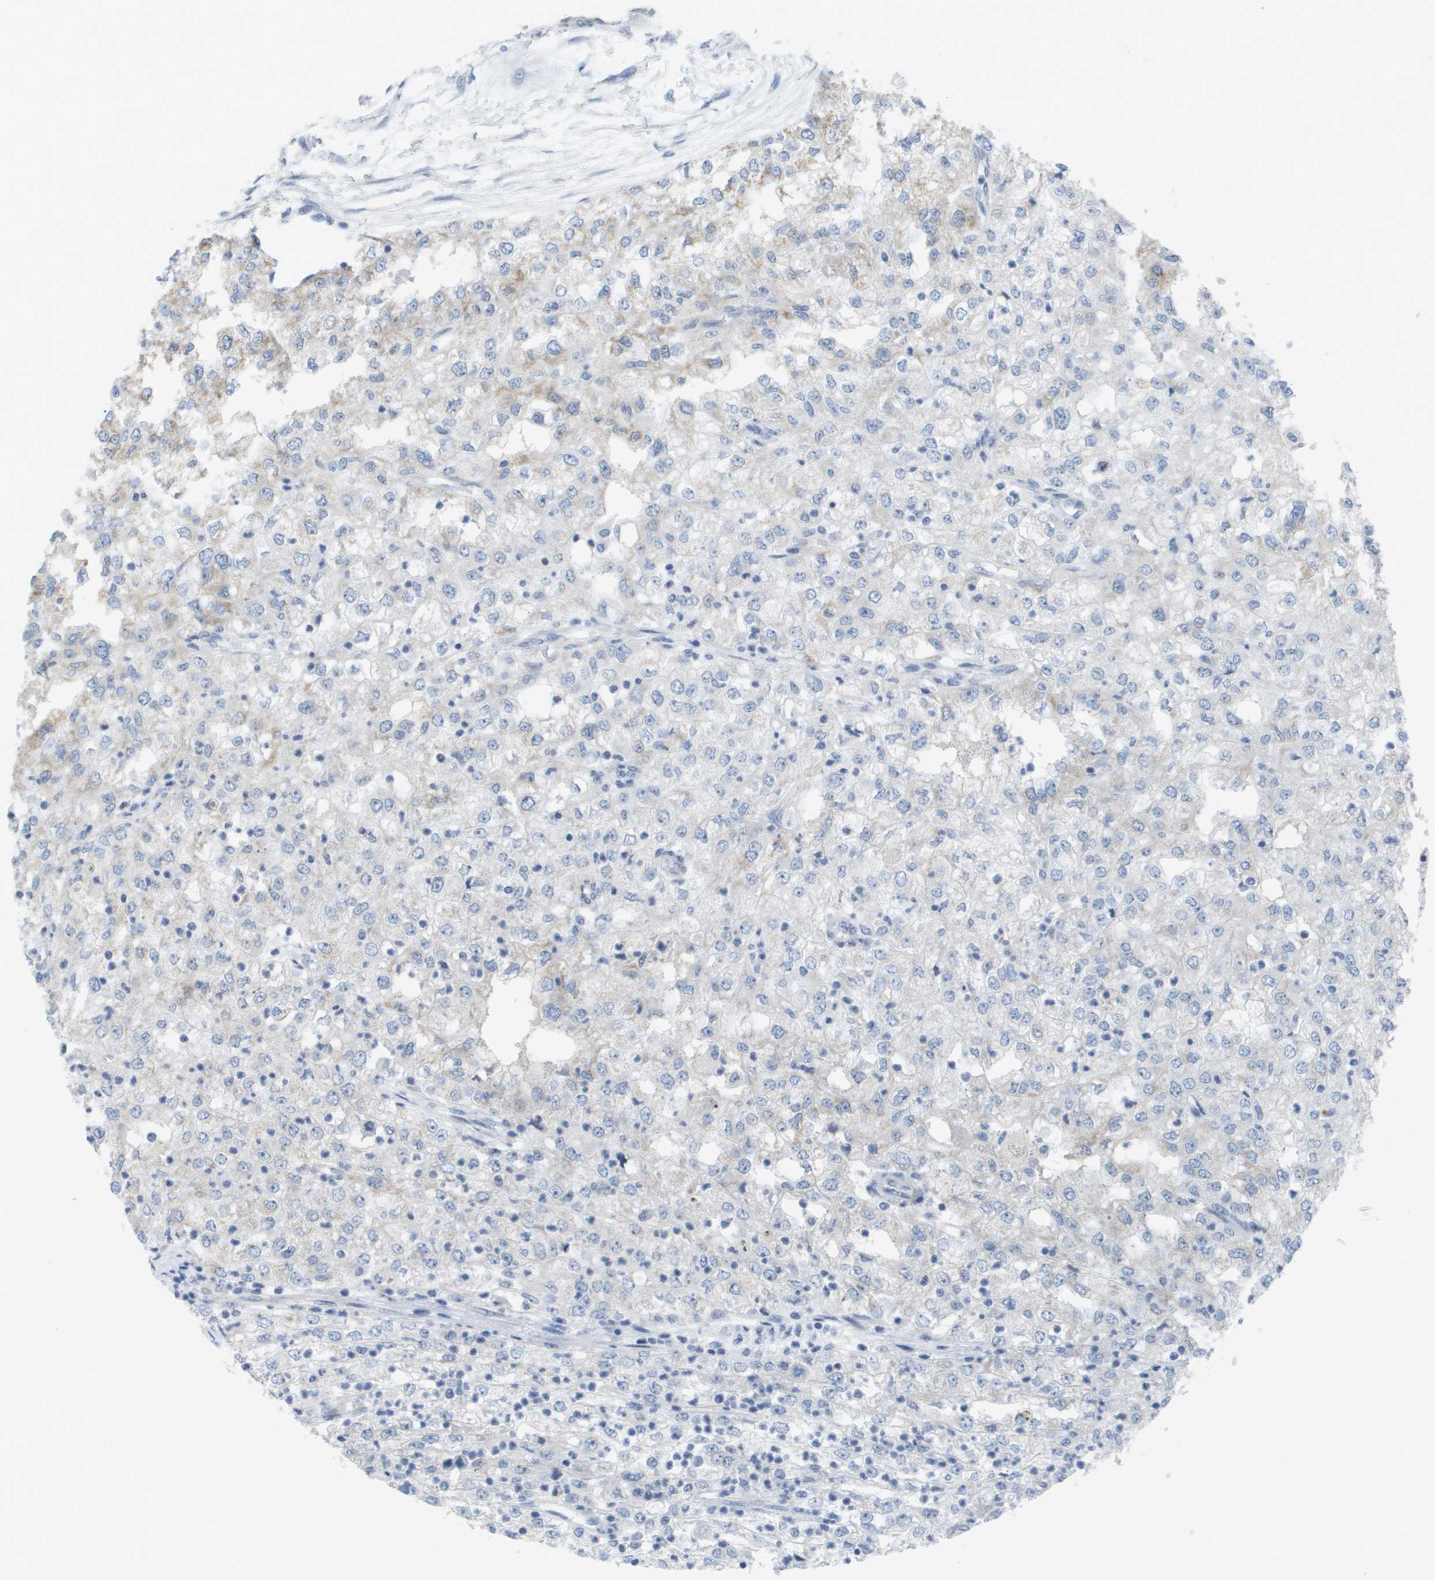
{"staining": {"intensity": "weak", "quantity": "<25%", "location": "cytoplasmic/membranous"}, "tissue": "renal cancer", "cell_type": "Tumor cells", "image_type": "cancer", "snomed": [{"axis": "morphology", "description": "Adenocarcinoma, NOS"}, {"axis": "topography", "description": "Kidney"}], "caption": "DAB (3,3'-diaminobenzidine) immunohistochemical staining of human renal cancer displays no significant expression in tumor cells.", "gene": "TMEM223", "patient": {"sex": "female", "age": 54}}